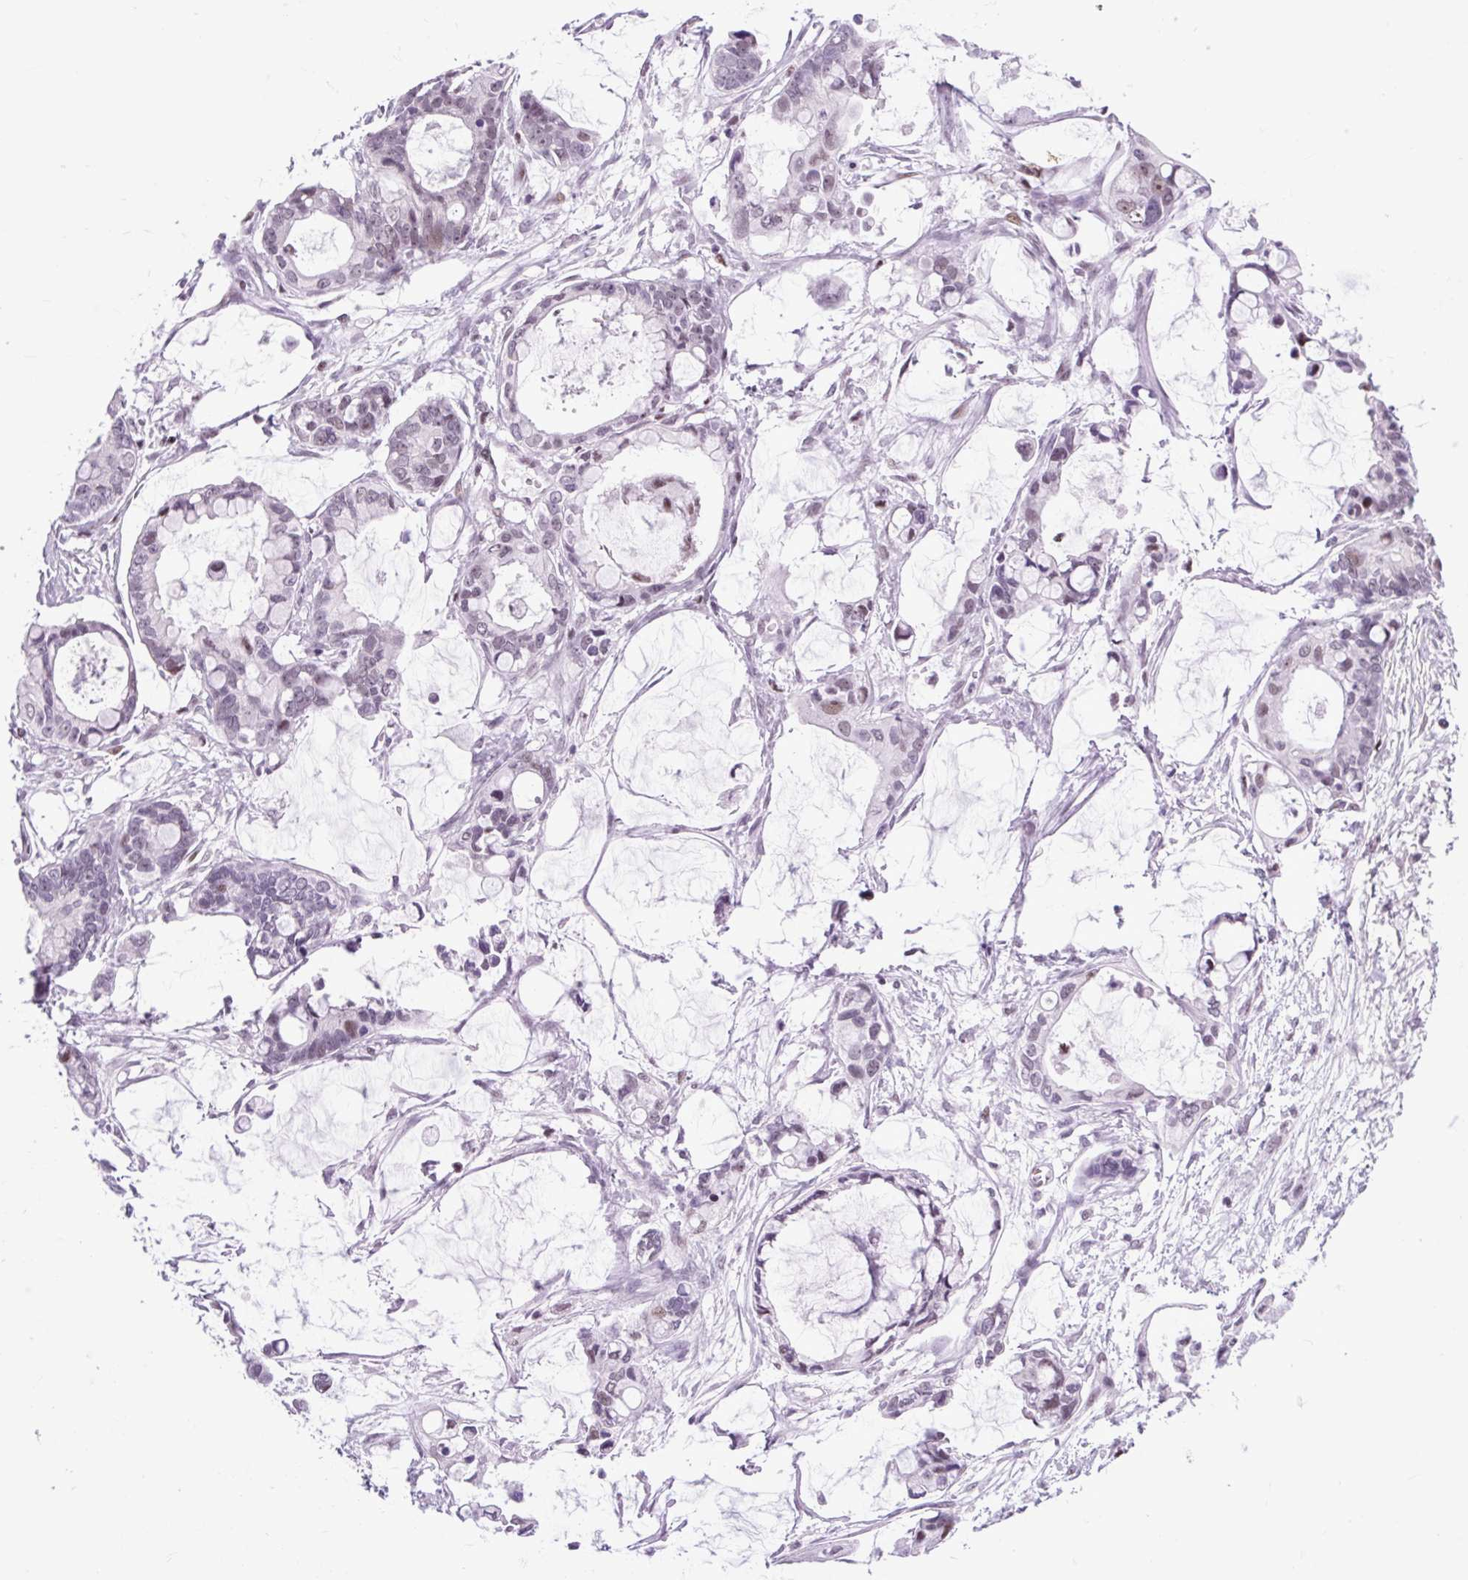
{"staining": {"intensity": "weak", "quantity": "<25%", "location": "nuclear"}, "tissue": "ovarian cancer", "cell_type": "Tumor cells", "image_type": "cancer", "snomed": [{"axis": "morphology", "description": "Cystadenocarcinoma, mucinous, NOS"}, {"axis": "topography", "description": "Ovary"}], "caption": "This is an IHC histopathology image of human ovarian cancer. There is no positivity in tumor cells.", "gene": "CLK2", "patient": {"sex": "female", "age": 63}}